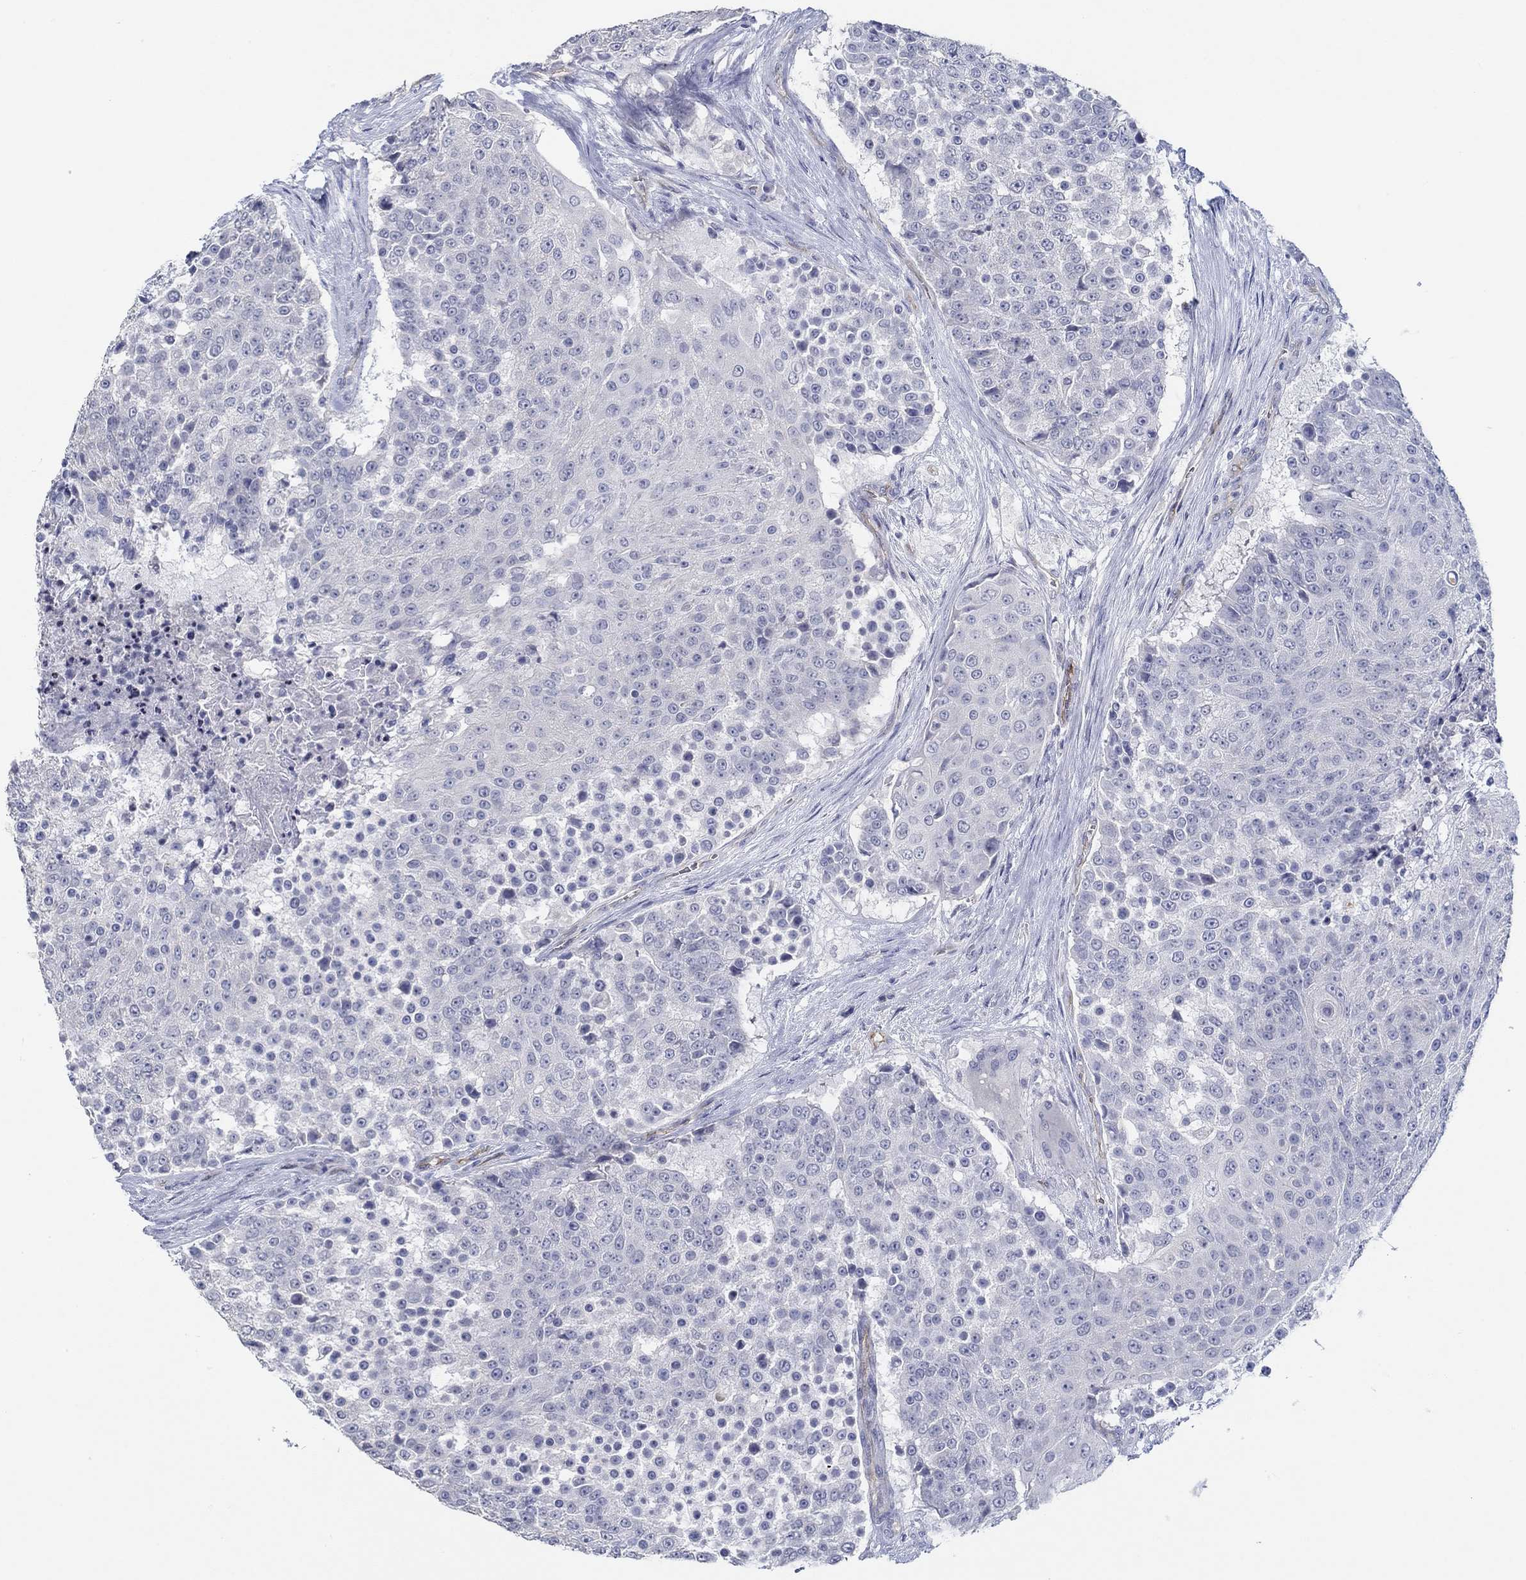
{"staining": {"intensity": "negative", "quantity": "none", "location": "none"}, "tissue": "urothelial cancer", "cell_type": "Tumor cells", "image_type": "cancer", "snomed": [{"axis": "morphology", "description": "Urothelial carcinoma, High grade"}, {"axis": "topography", "description": "Urinary bladder"}], "caption": "Immunohistochemical staining of urothelial cancer reveals no significant positivity in tumor cells.", "gene": "GJA5", "patient": {"sex": "female", "age": 63}}